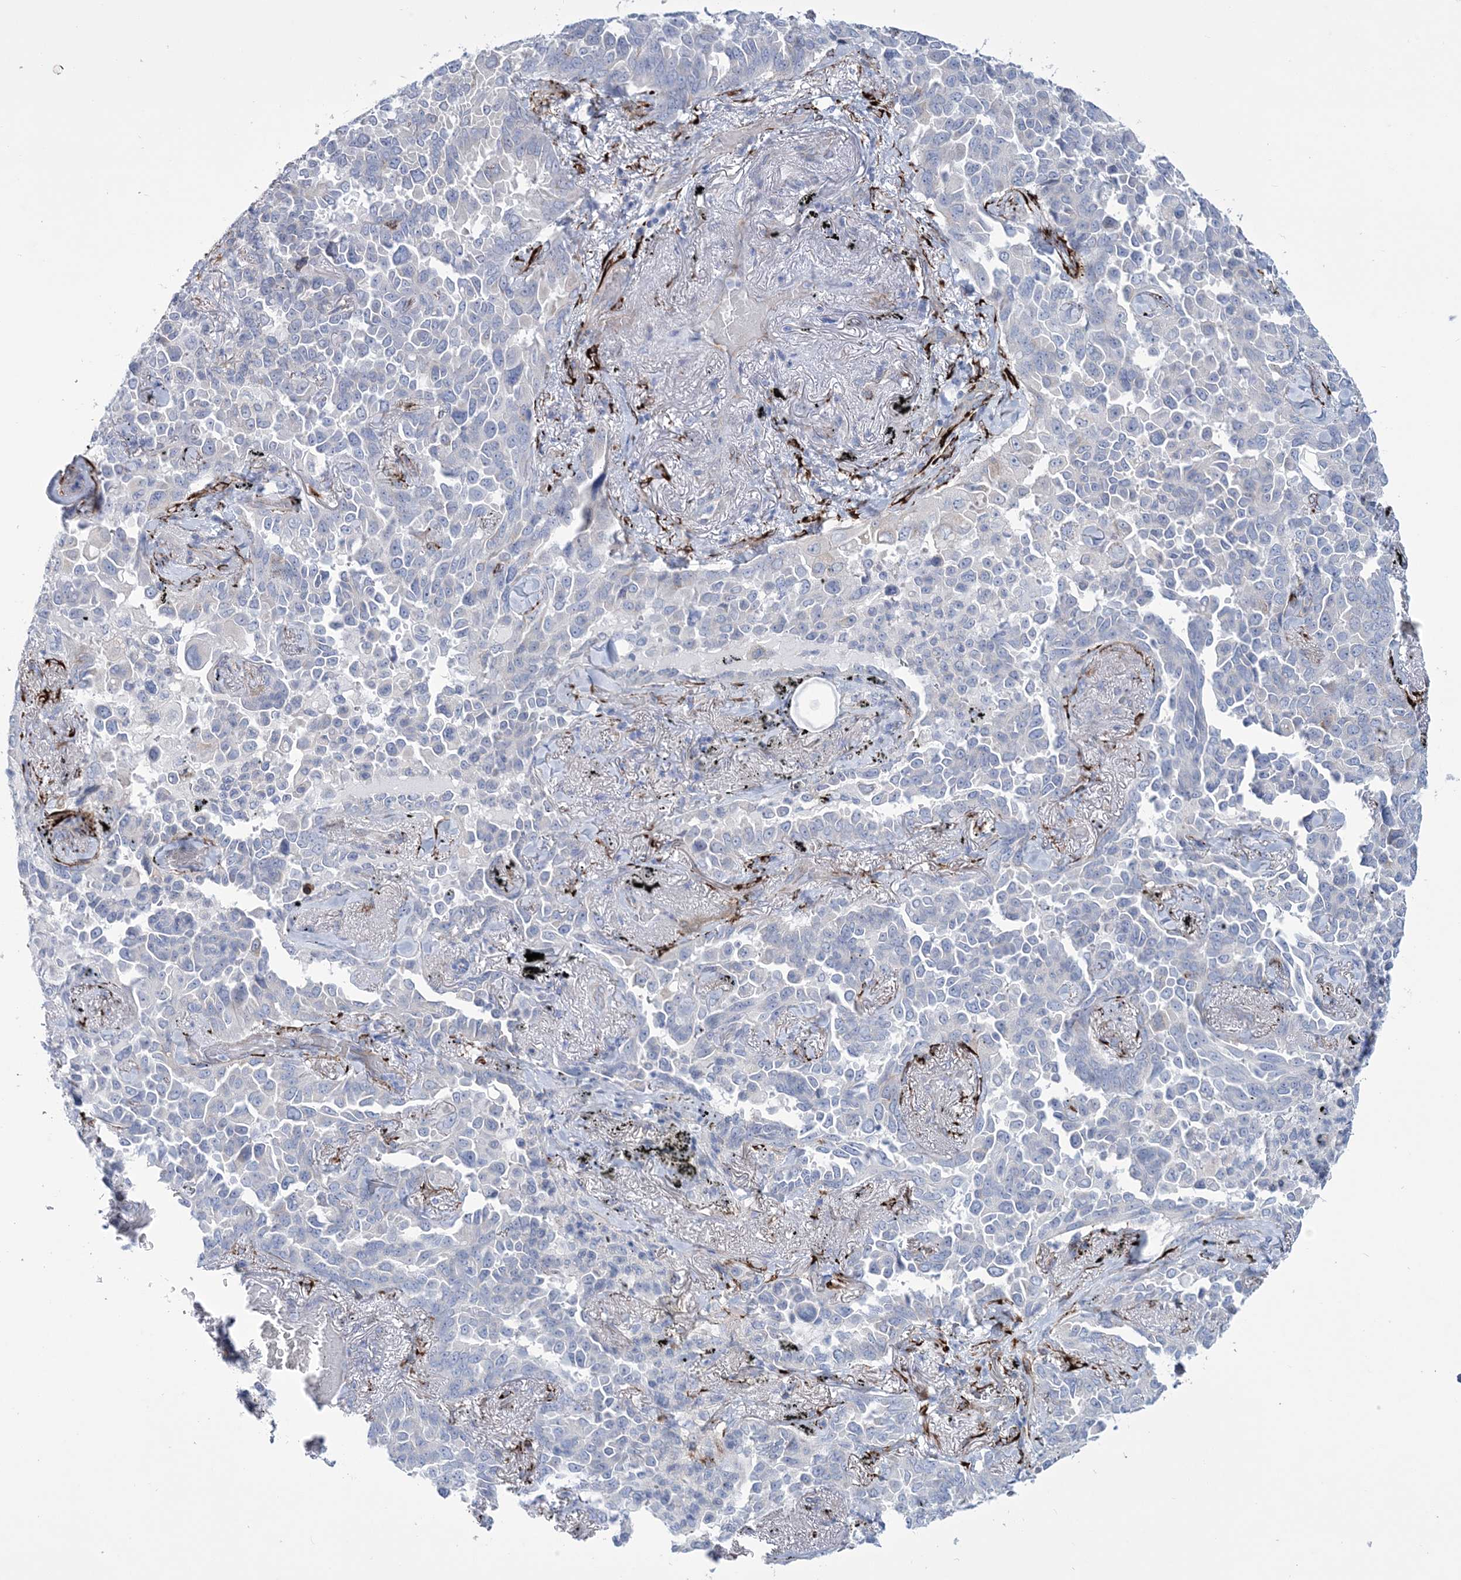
{"staining": {"intensity": "negative", "quantity": "none", "location": "none"}, "tissue": "lung cancer", "cell_type": "Tumor cells", "image_type": "cancer", "snomed": [{"axis": "morphology", "description": "Adenocarcinoma, NOS"}, {"axis": "topography", "description": "Lung"}], "caption": "The photomicrograph shows no staining of tumor cells in adenocarcinoma (lung).", "gene": "RAB11FIP5", "patient": {"sex": "female", "age": 67}}